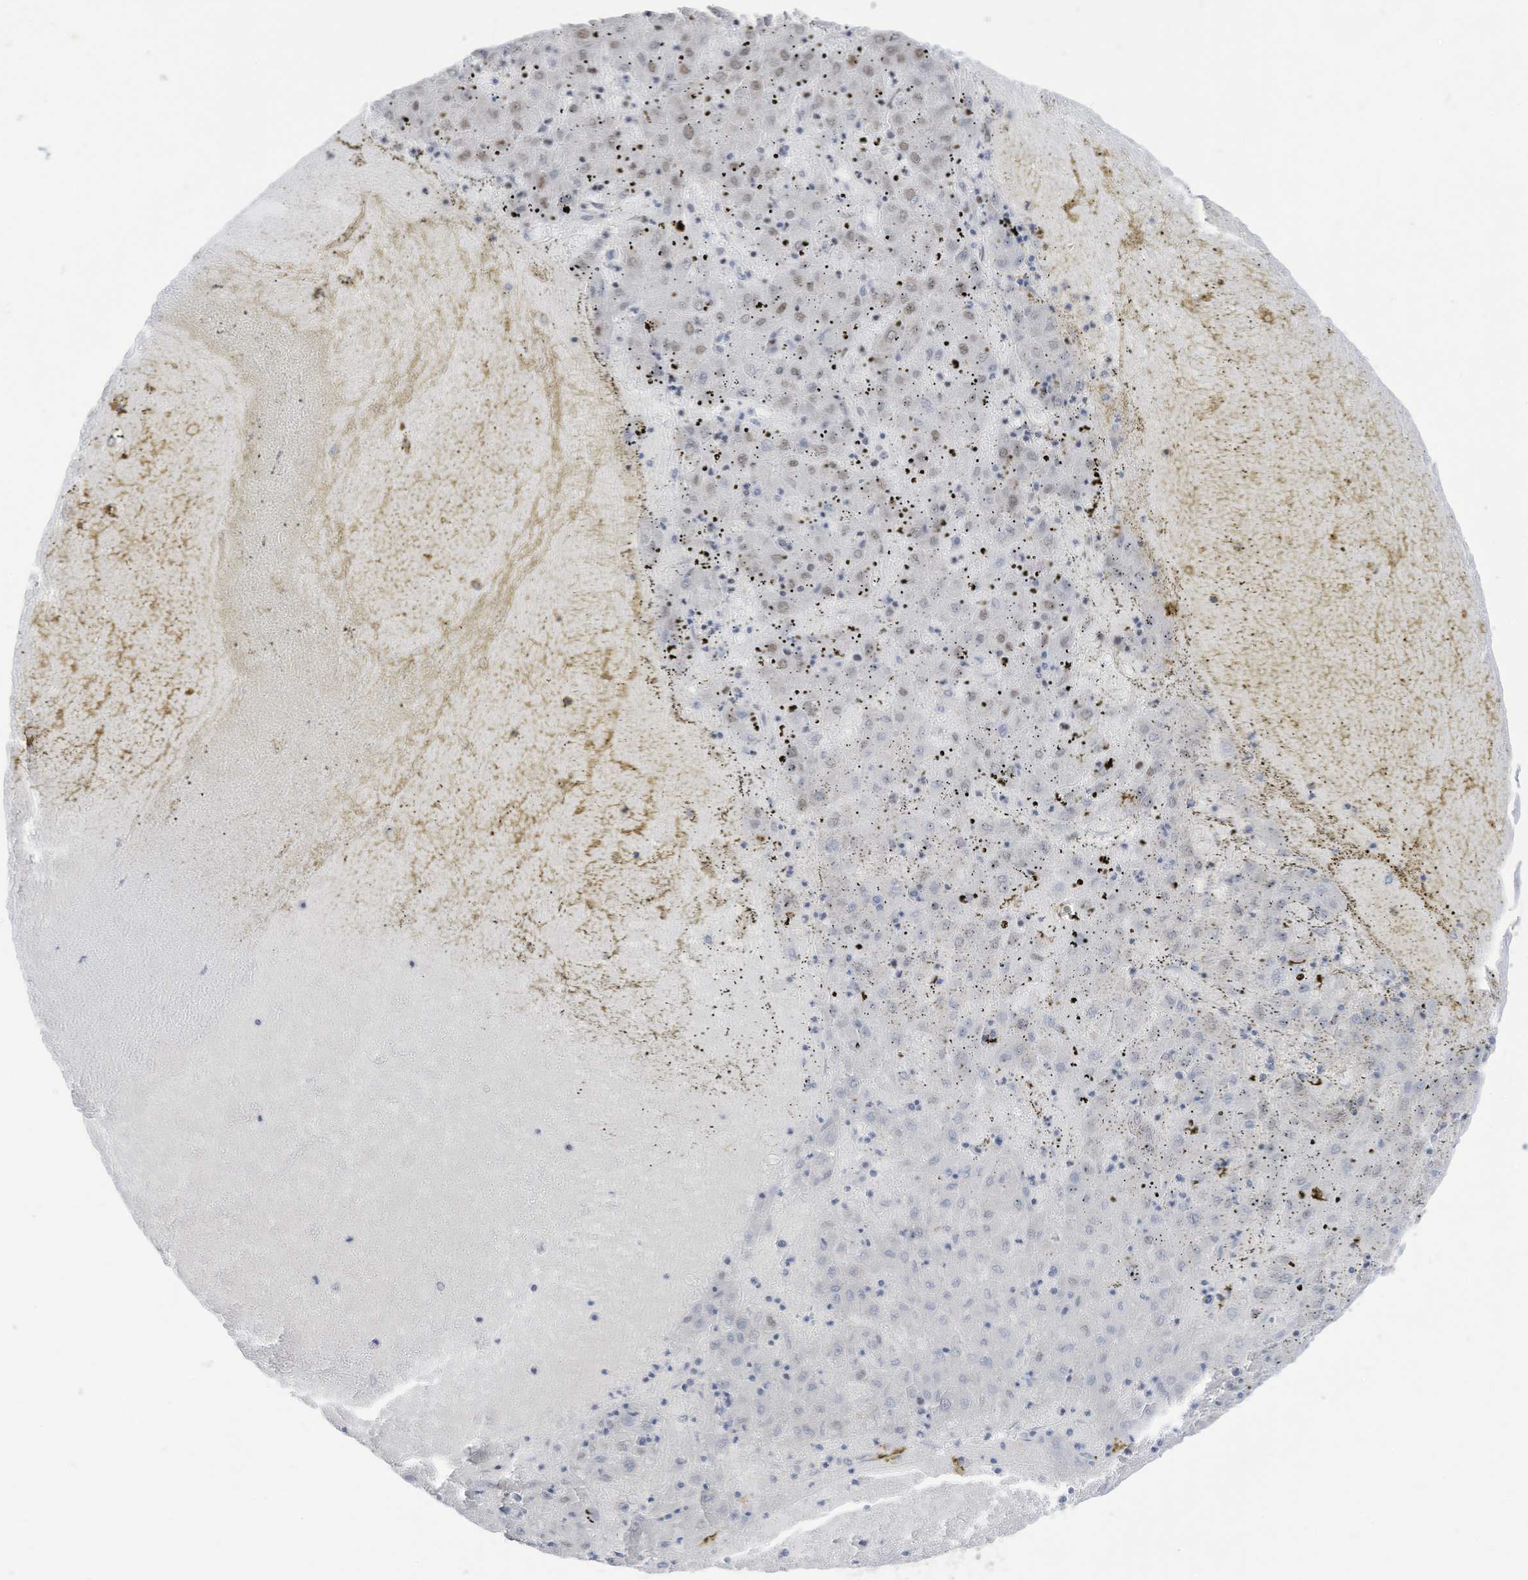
{"staining": {"intensity": "weak", "quantity": "<25%", "location": "nuclear"}, "tissue": "liver cancer", "cell_type": "Tumor cells", "image_type": "cancer", "snomed": [{"axis": "morphology", "description": "Carcinoma, Hepatocellular, NOS"}, {"axis": "topography", "description": "Liver"}], "caption": "The micrograph displays no staining of tumor cells in liver cancer.", "gene": "KHSRP", "patient": {"sex": "male", "age": 72}}